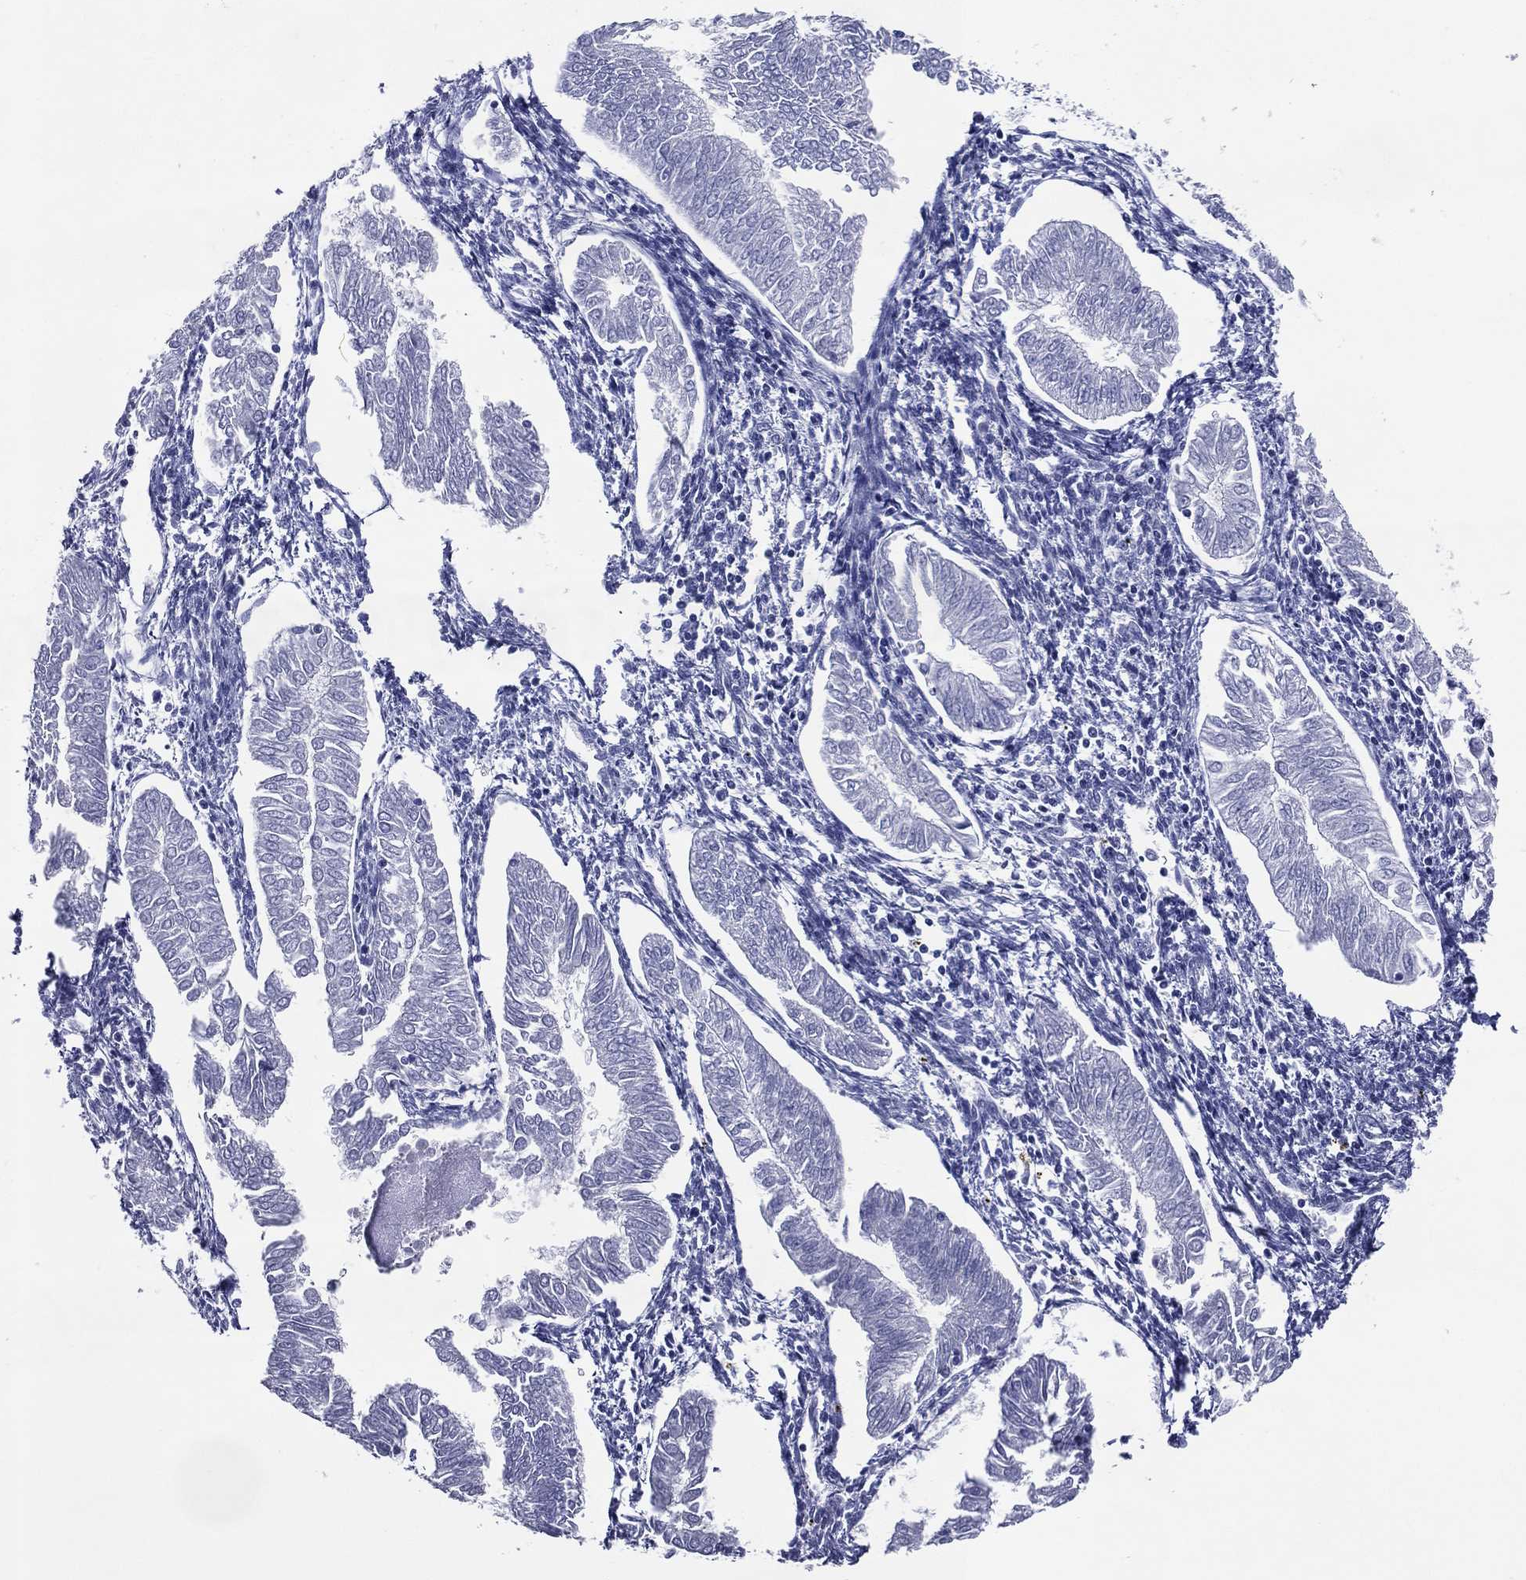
{"staining": {"intensity": "negative", "quantity": "none", "location": "none"}, "tissue": "endometrial cancer", "cell_type": "Tumor cells", "image_type": "cancer", "snomed": [{"axis": "morphology", "description": "Adenocarcinoma, NOS"}, {"axis": "topography", "description": "Endometrium"}], "caption": "High magnification brightfield microscopy of adenocarcinoma (endometrial) stained with DAB (3,3'-diaminobenzidine) (brown) and counterstained with hematoxylin (blue): tumor cells show no significant positivity.", "gene": "ACE2", "patient": {"sex": "female", "age": 53}}